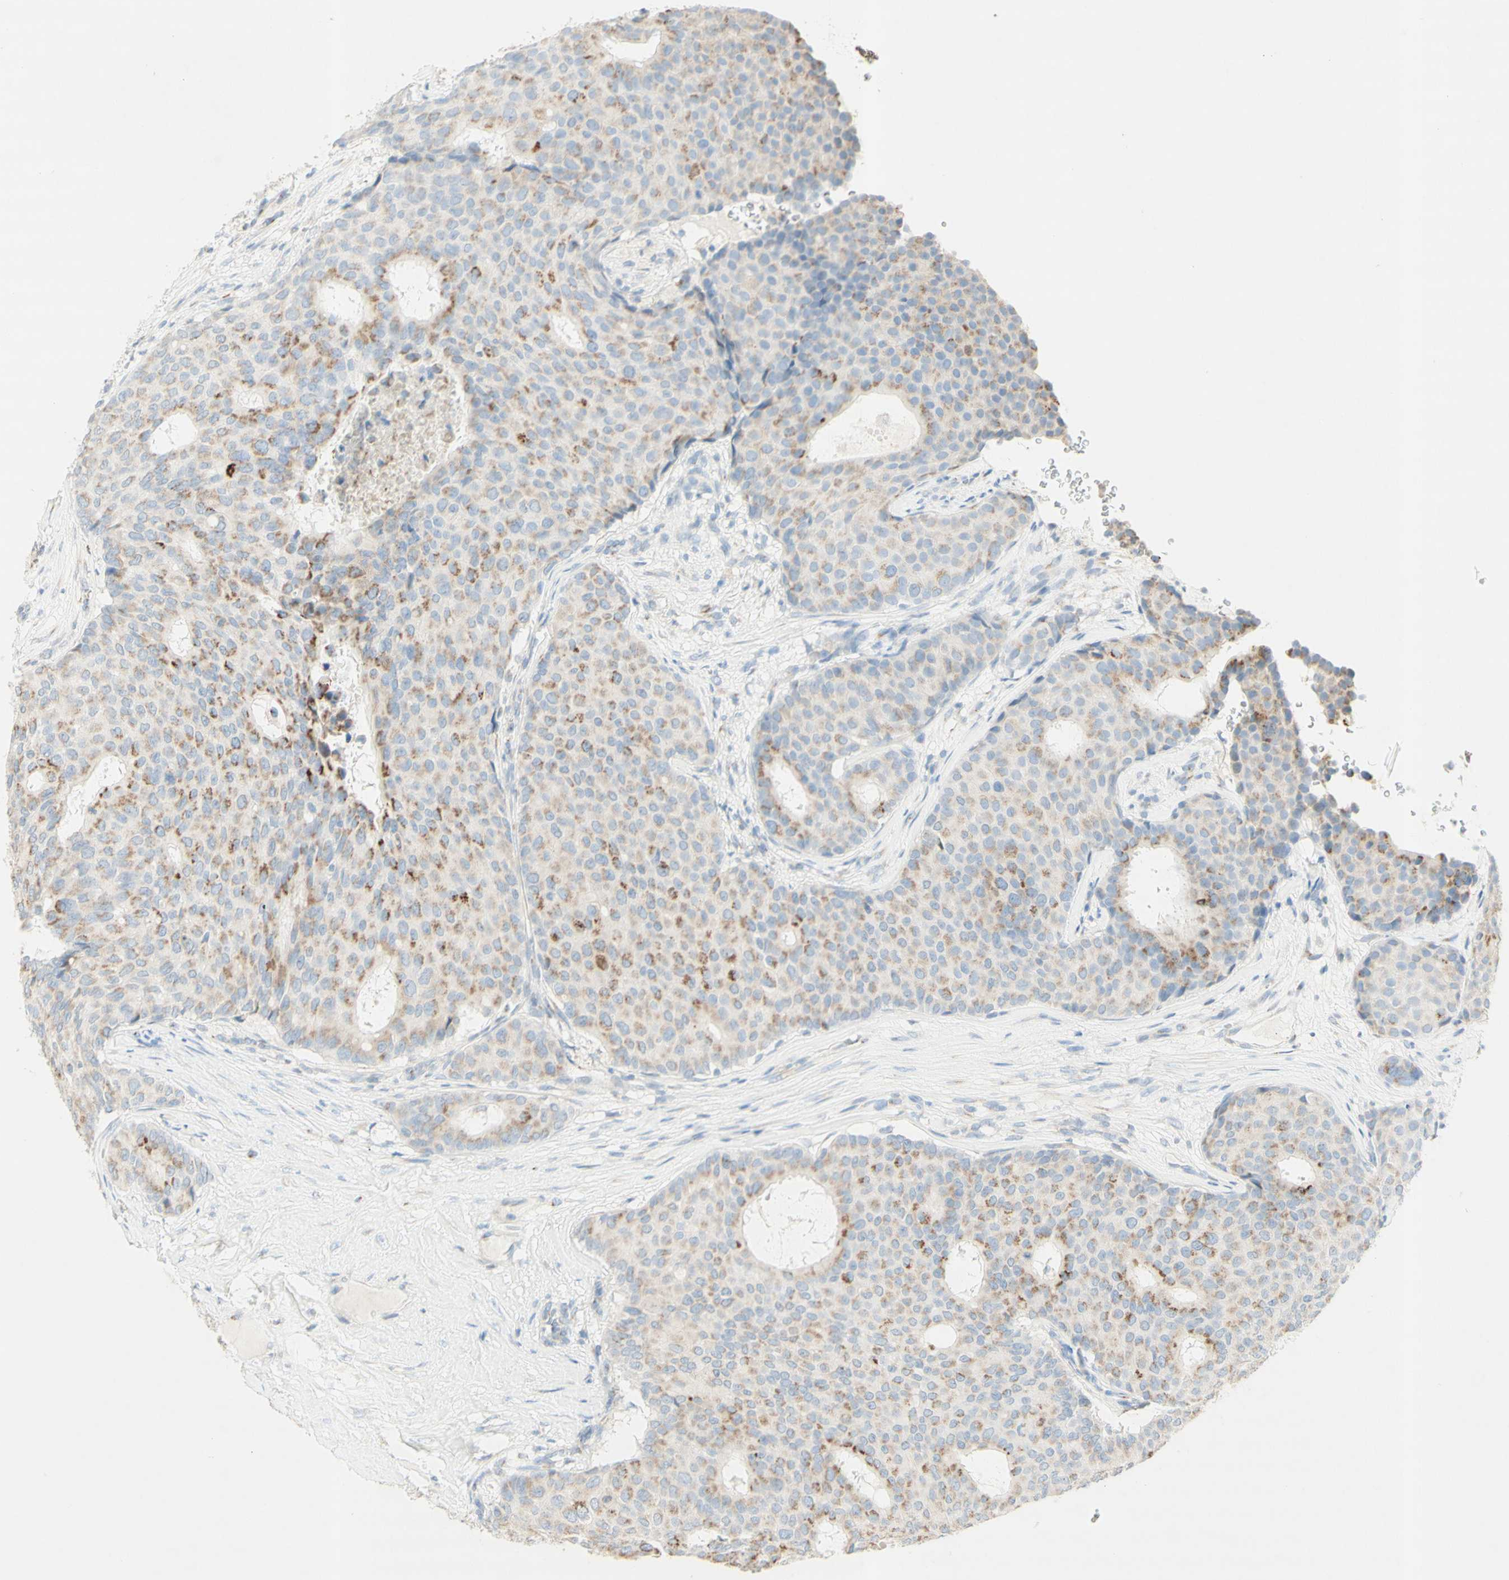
{"staining": {"intensity": "moderate", "quantity": "25%-75%", "location": "cytoplasmic/membranous"}, "tissue": "breast cancer", "cell_type": "Tumor cells", "image_type": "cancer", "snomed": [{"axis": "morphology", "description": "Duct carcinoma"}, {"axis": "topography", "description": "Breast"}], "caption": "Immunohistochemical staining of invasive ductal carcinoma (breast) exhibits moderate cytoplasmic/membranous protein staining in about 25%-75% of tumor cells.", "gene": "MANEA", "patient": {"sex": "female", "age": 75}}